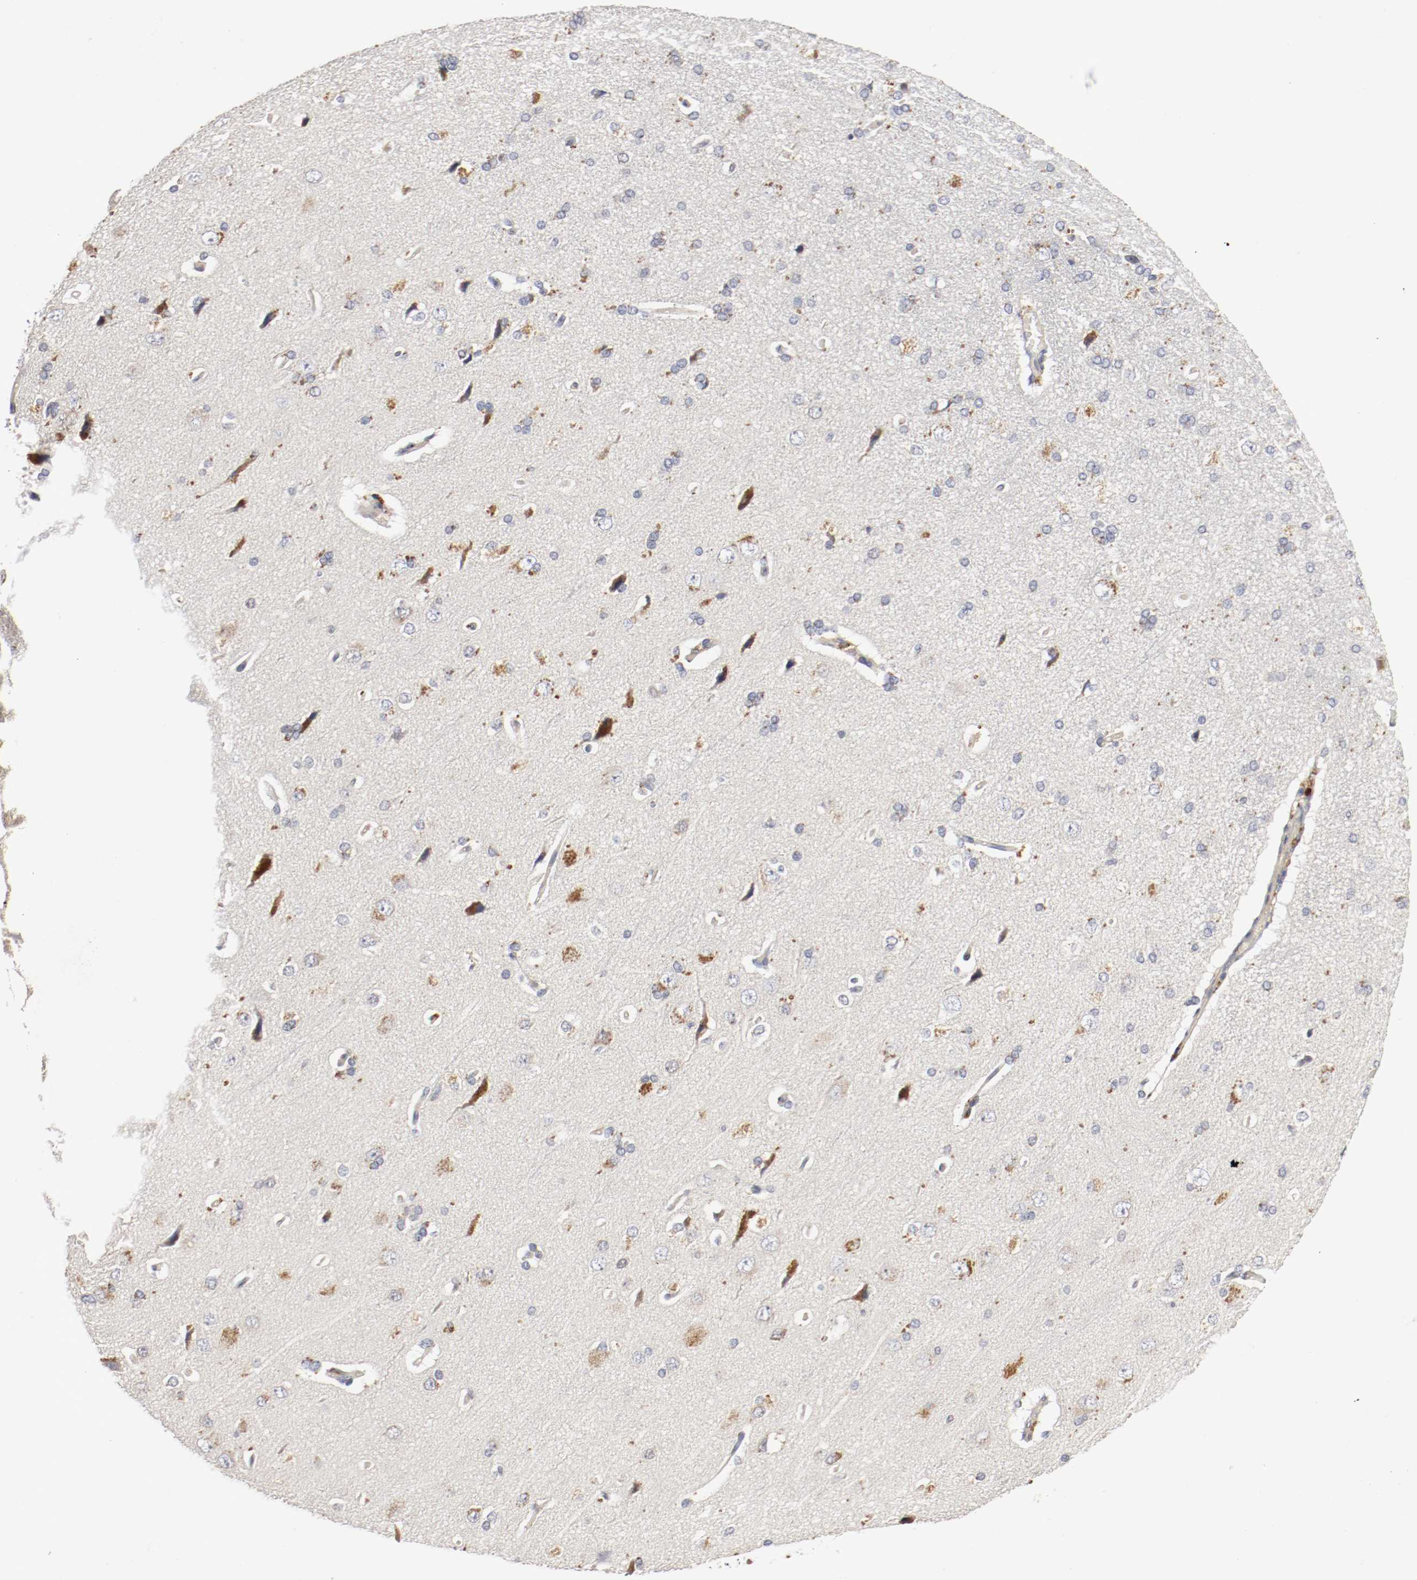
{"staining": {"intensity": "negative", "quantity": "none", "location": "none"}, "tissue": "cerebral cortex", "cell_type": "Endothelial cells", "image_type": "normal", "snomed": [{"axis": "morphology", "description": "Normal tissue, NOS"}, {"axis": "topography", "description": "Cerebral cortex"}], "caption": "An IHC image of unremarkable cerebral cortex is shown. There is no staining in endothelial cells of cerebral cortex. (IHC, brightfield microscopy, high magnification).", "gene": "REN", "patient": {"sex": "male", "age": 62}}